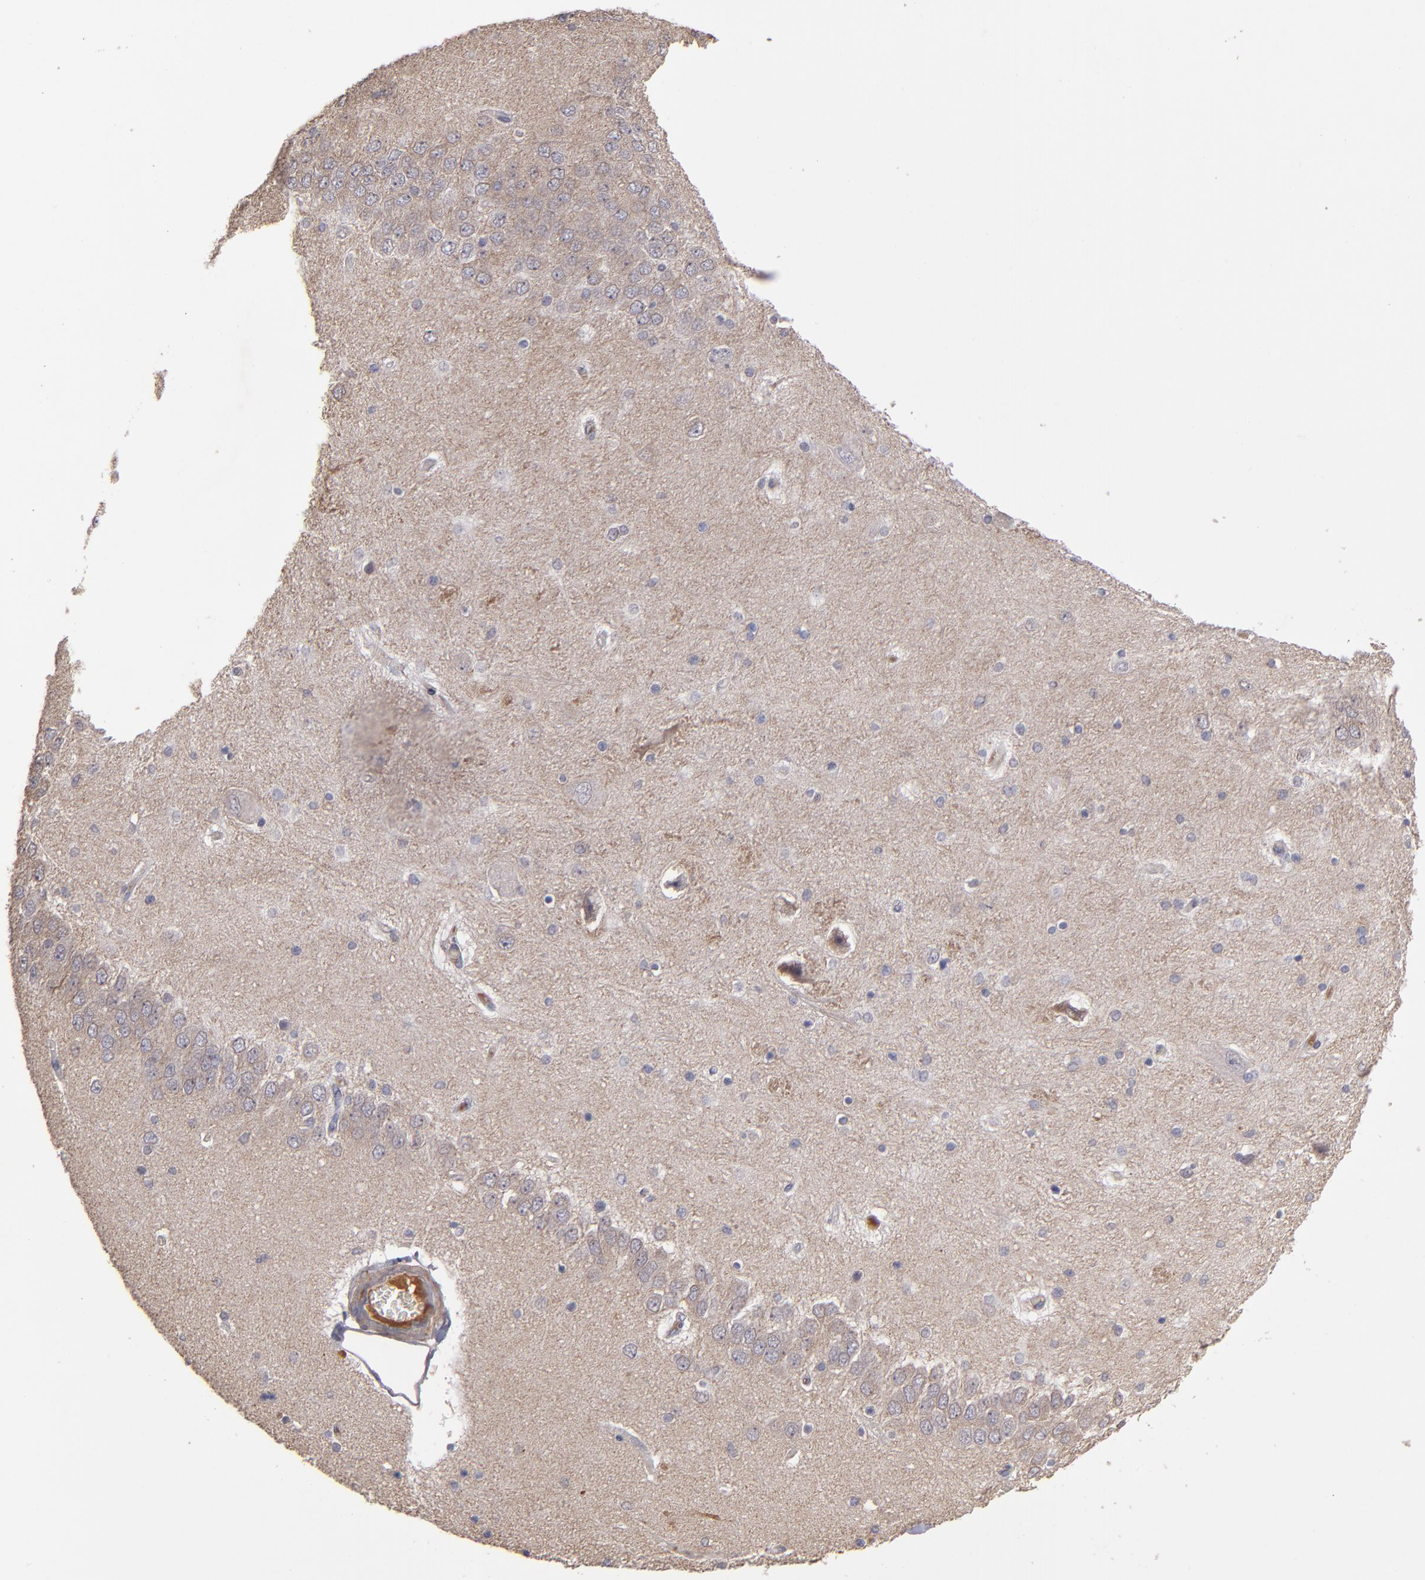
{"staining": {"intensity": "weak", "quantity": "<25%", "location": "cytoplasmic/membranous"}, "tissue": "hippocampus", "cell_type": "Glial cells", "image_type": "normal", "snomed": [{"axis": "morphology", "description": "Normal tissue, NOS"}, {"axis": "topography", "description": "Hippocampus"}], "caption": "Hippocampus stained for a protein using IHC displays no expression glial cells.", "gene": "SERPINA7", "patient": {"sex": "female", "age": 54}}